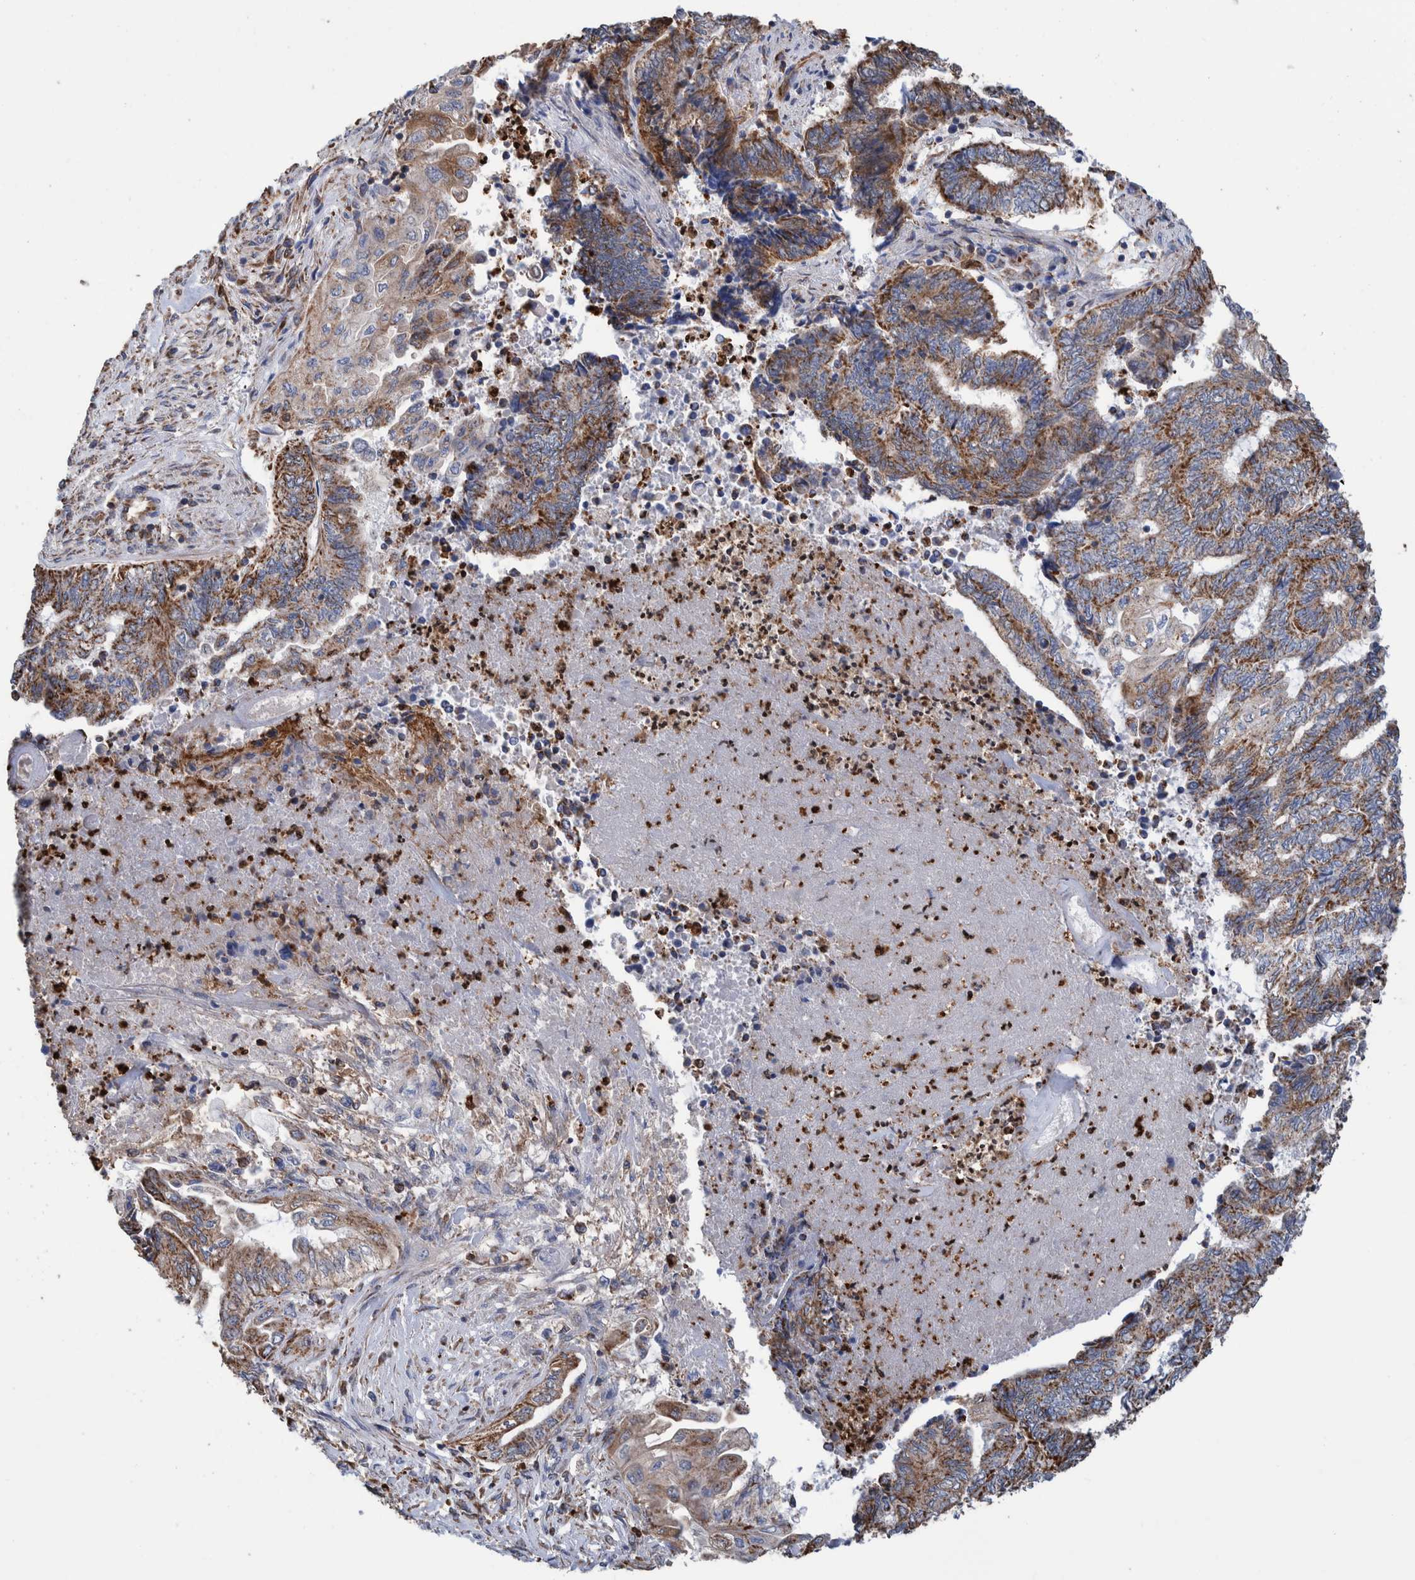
{"staining": {"intensity": "moderate", "quantity": ">75%", "location": "cytoplasmic/membranous"}, "tissue": "endometrial cancer", "cell_type": "Tumor cells", "image_type": "cancer", "snomed": [{"axis": "morphology", "description": "Adenocarcinoma, NOS"}, {"axis": "topography", "description": "Uterus"}, {"axis": "topography", "description": "Endometrium"}], "caption": "Immunohistochemistry (IHC) histopathology image of human adenocarcinoma (endometrial) stained for a protein (brown), which exhibits medium levels of moderate cytoplasmic/membranous staining in approximately >75% of tumor cells.", "gene": "DECR1", "patient": {"sex": "female", "age": 70}}